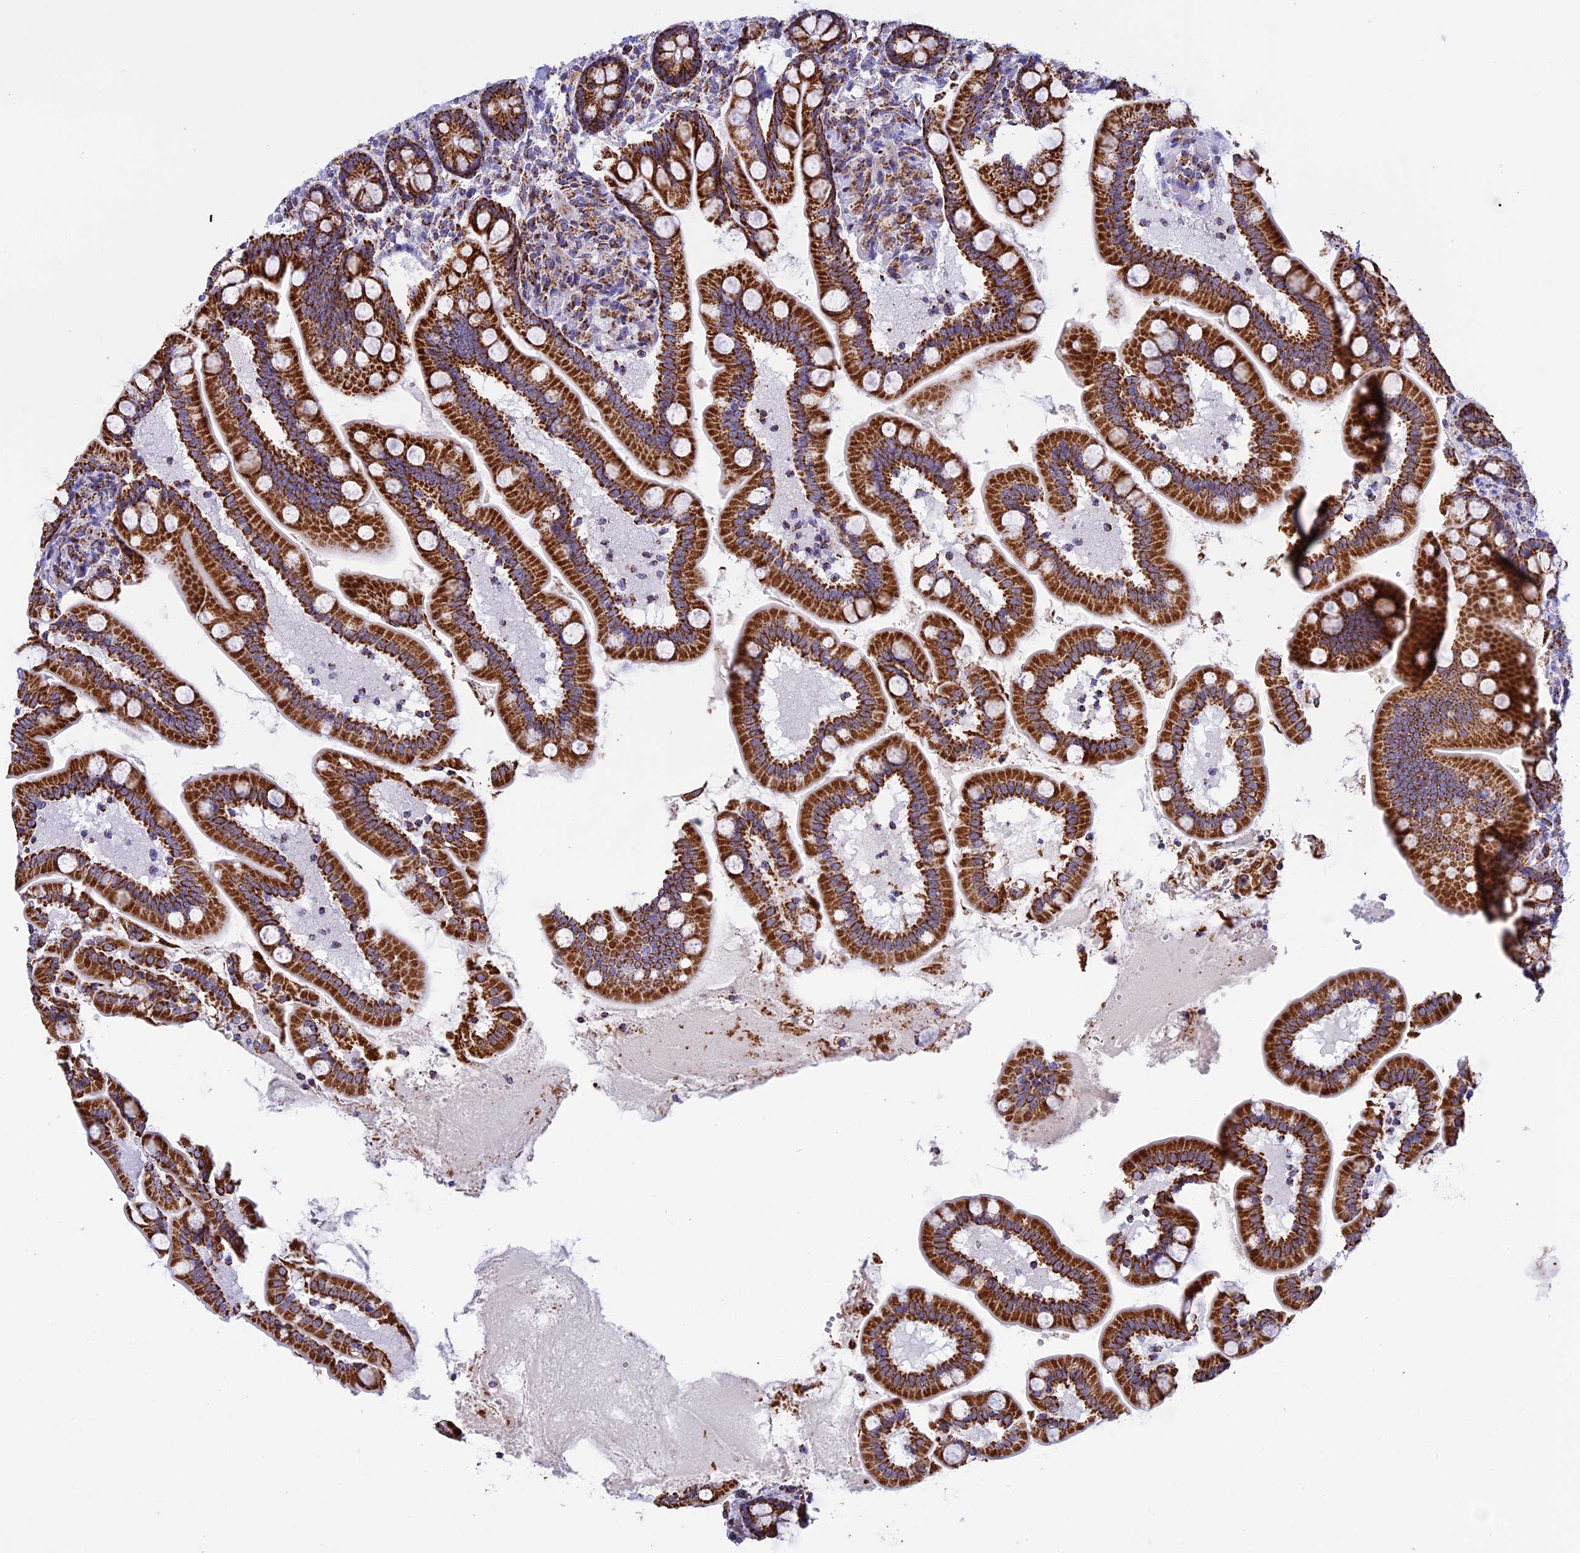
{"staining": {"intensity": "strong", "quantity": ">75%", "location": "cytoplasmic/membranous"}, "tissue": "small intestine", "cell_type": "Glandular cells", "image_type": "normal", "snomed": [{"axis": "morphology", "description": "Normal tissue, NOS"}, {"axis": "topography", "description": "Small intestine"}], "caption": "This histopathology image displays immunohistochemistry (IHC) staining of unremarkable human small intestine, with high strong cytoplasmic/membranous expression in approximately >75% of glandular cells.", "gene": "KCNG1", "patient": {"sex": "female", "age": 64}}